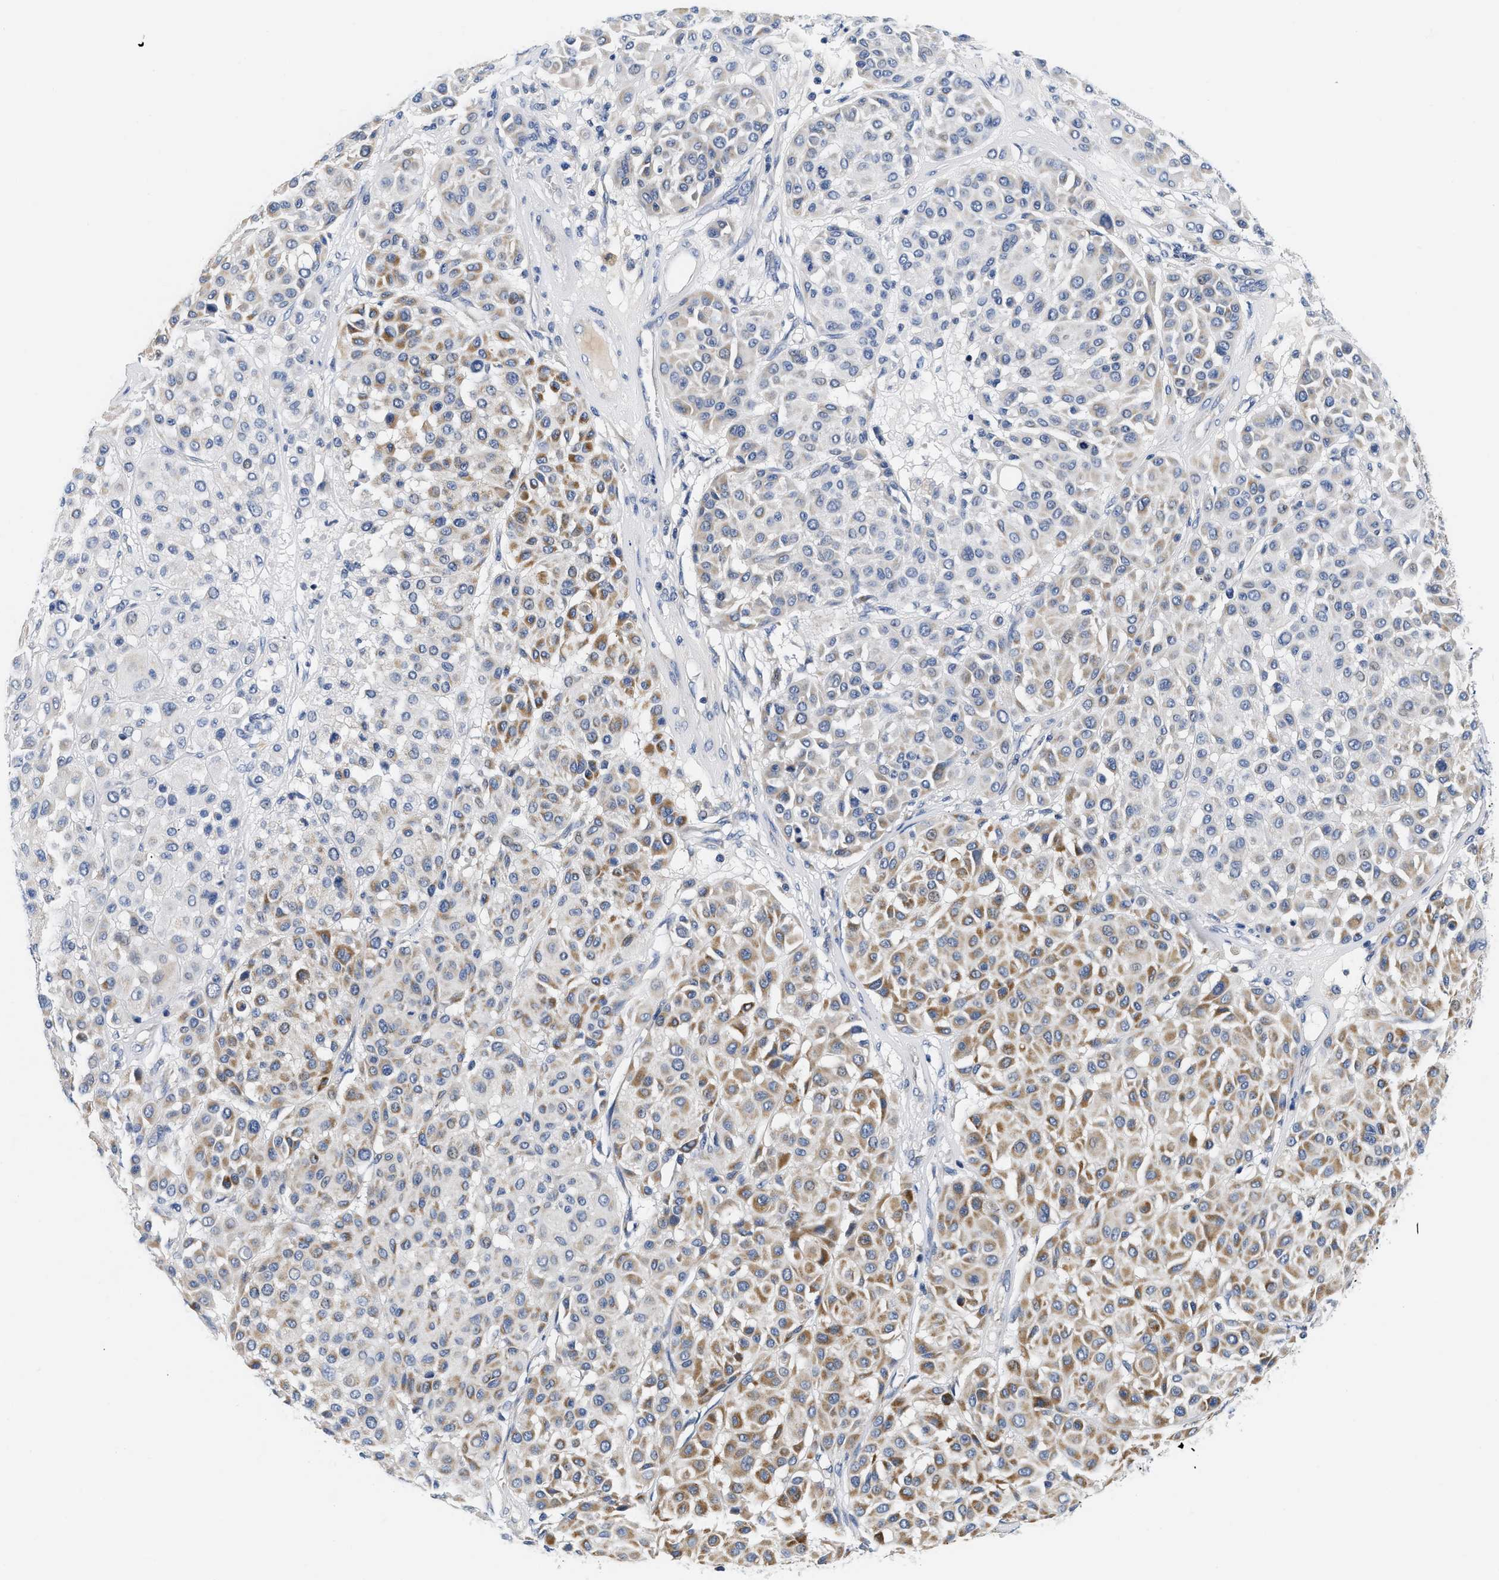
{"staining": {"intensity": "moderate", "quantity": "<25%", "location": "cytoplasmic/membranous"}, "tissue": "melanoma", "cell_type": "Tumor cells", "image_type": "cancer", "snomed": [{"axis": "morphology", "description": "Malignant melanoma, Metastatic site"}, {"axis": "topography", "description": "Soft tissue"}], "caption": "Immunohistochemistry (DAB) staining of human melanoma exhibits moderate cytoplasmic/membranous protein positivity in about <25% of tumor cells.", "gene": "PDP1", "patient": {"sex": "male", "age": 41}}